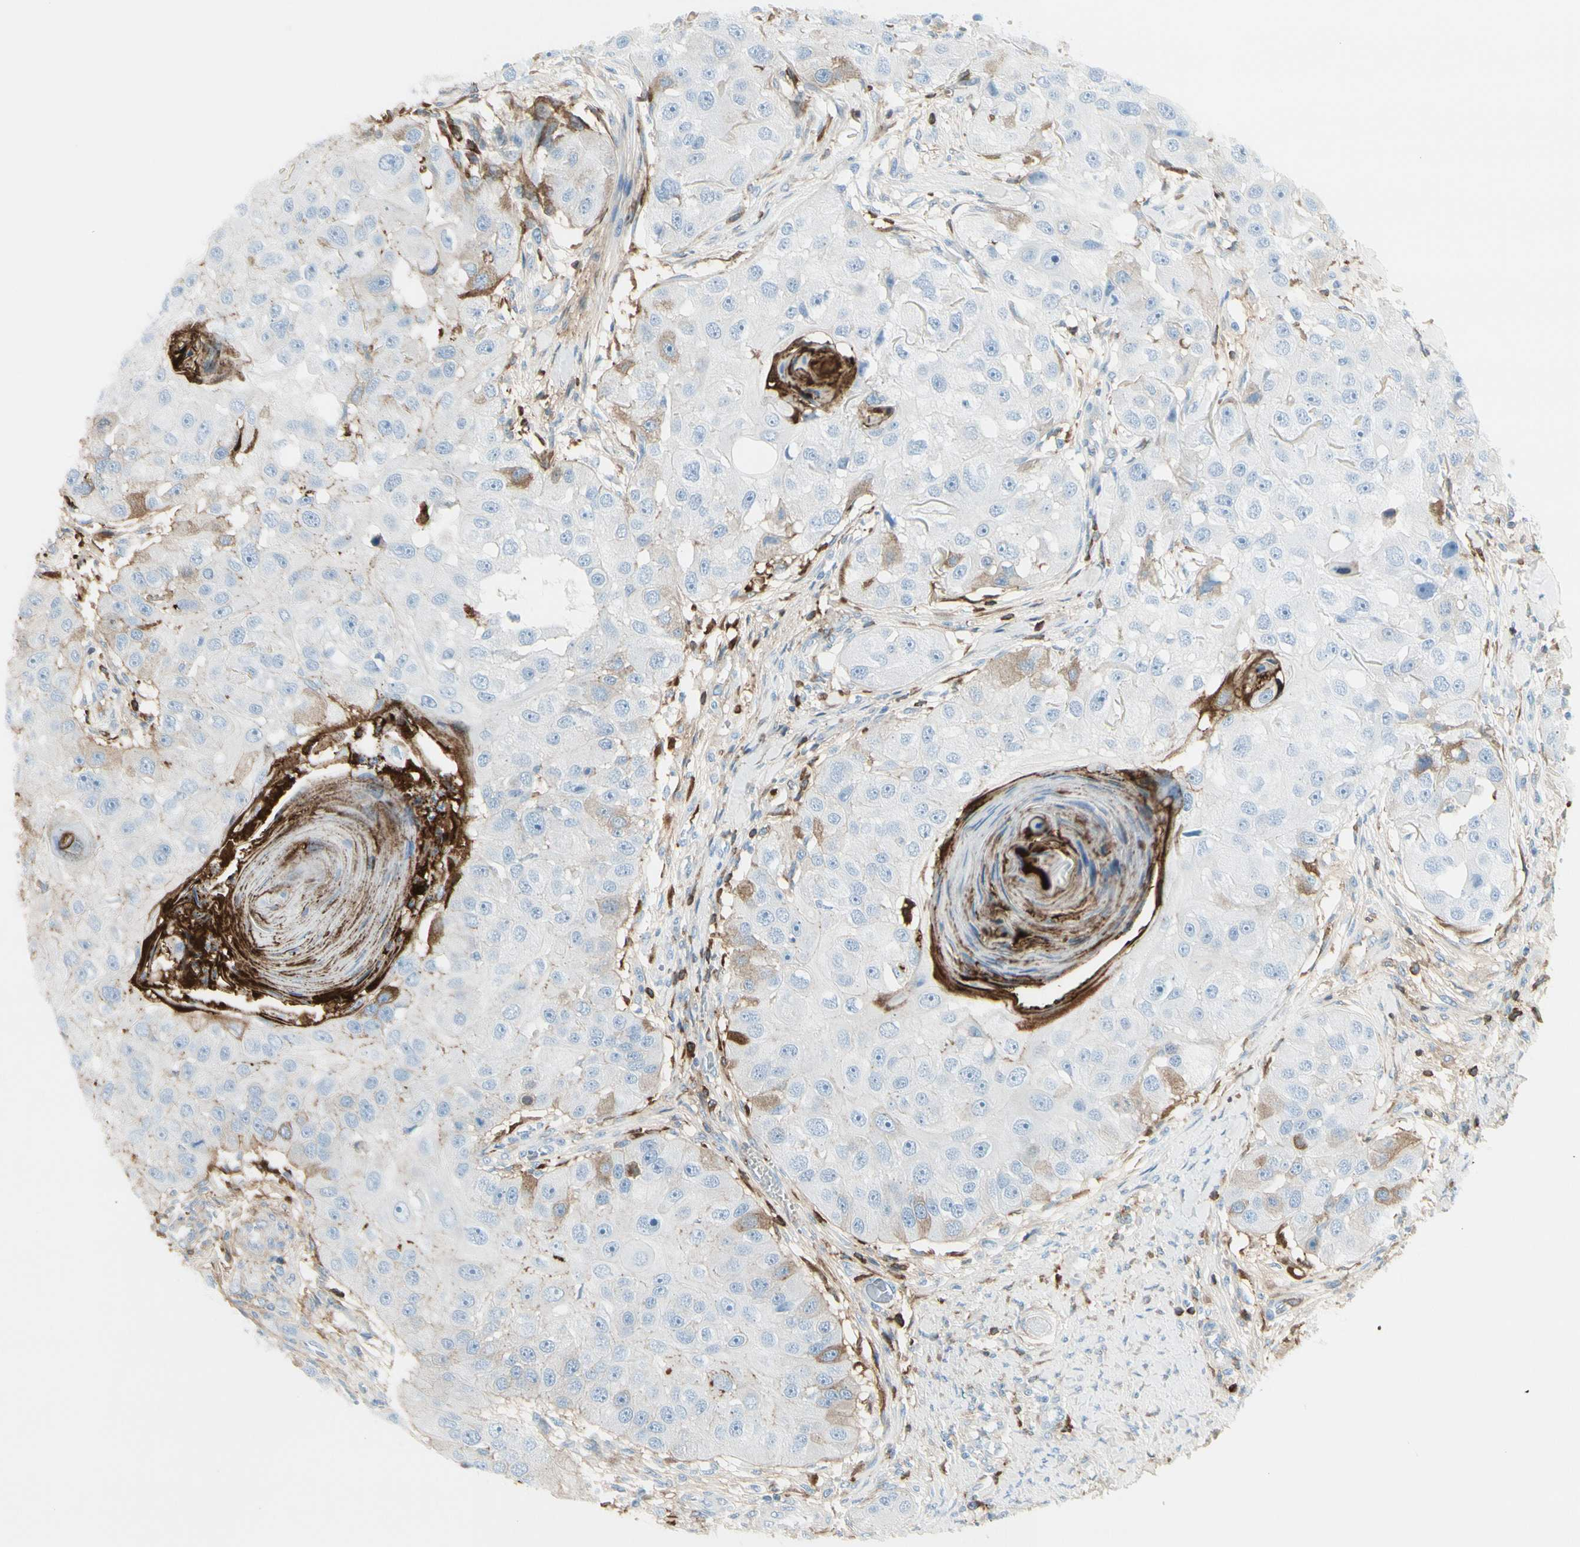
{"staining": {"intensity": "weak", "quantity": "<25%", "location": "cytoplasmic/membranous"}, "tissue": "head and neck cancer", "cell_type": "Tumor cells", "image_type": "cancer", "snomed": [{"axis": "morphology", "description": "Normal tissue, NOS"}, {"axis": "morphology", "description": "Squamous cell carcinoma, NOS"}, {"axis": "topography", "description": "Skeletal muscle"}, {"axis": "topography", "description": "Head-Neck"}], "caption": "Immunohistochemistry image of head and neck cancer stained for a protein (brown), which reveals no expression in tumor cells.", "gene": "IGHG1", "patient": {"sex": "male", "age": 51}}